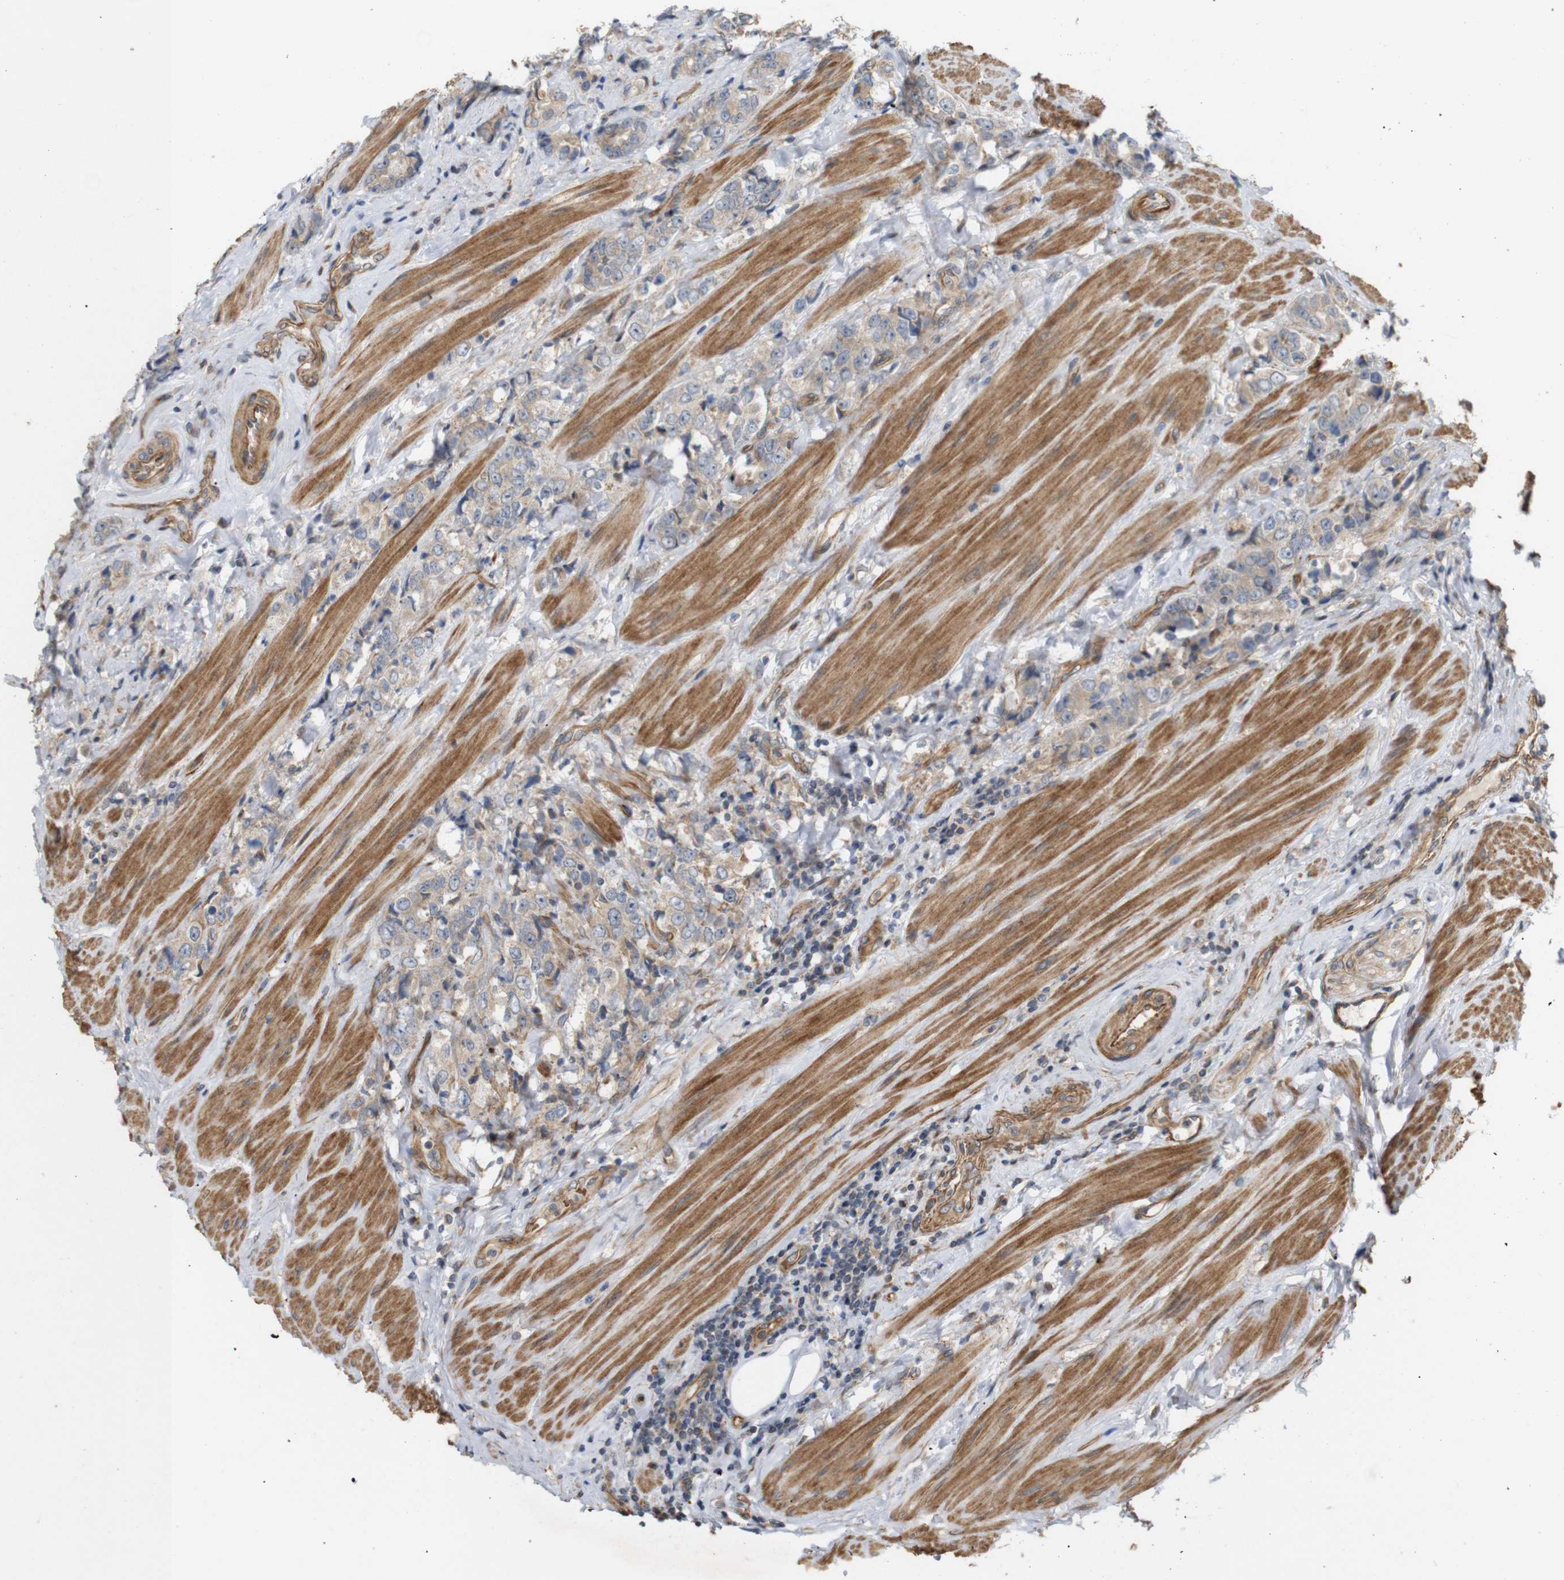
{"staining": {"intensity": "weak", "quantity": ">75%", "location": "cytoplasmic/membranous"}, "tissue": "prostate cancer", "cell_type": "Tumor cells", "image_type": "cancer", "snomed": [{"axis": "morphology", "description": "Adenocarcinoma, High grade"}, {"axis": "topography", "description": "Prostate"}], "caption": "This histopathology image reveals IHC staining of human prostate cancer, with low weak cytoplasmic/membranous expression in approximately >75% of tumor cells.", "gene": "RPTOR", "patient": {"sex": "male", "age": 61}}